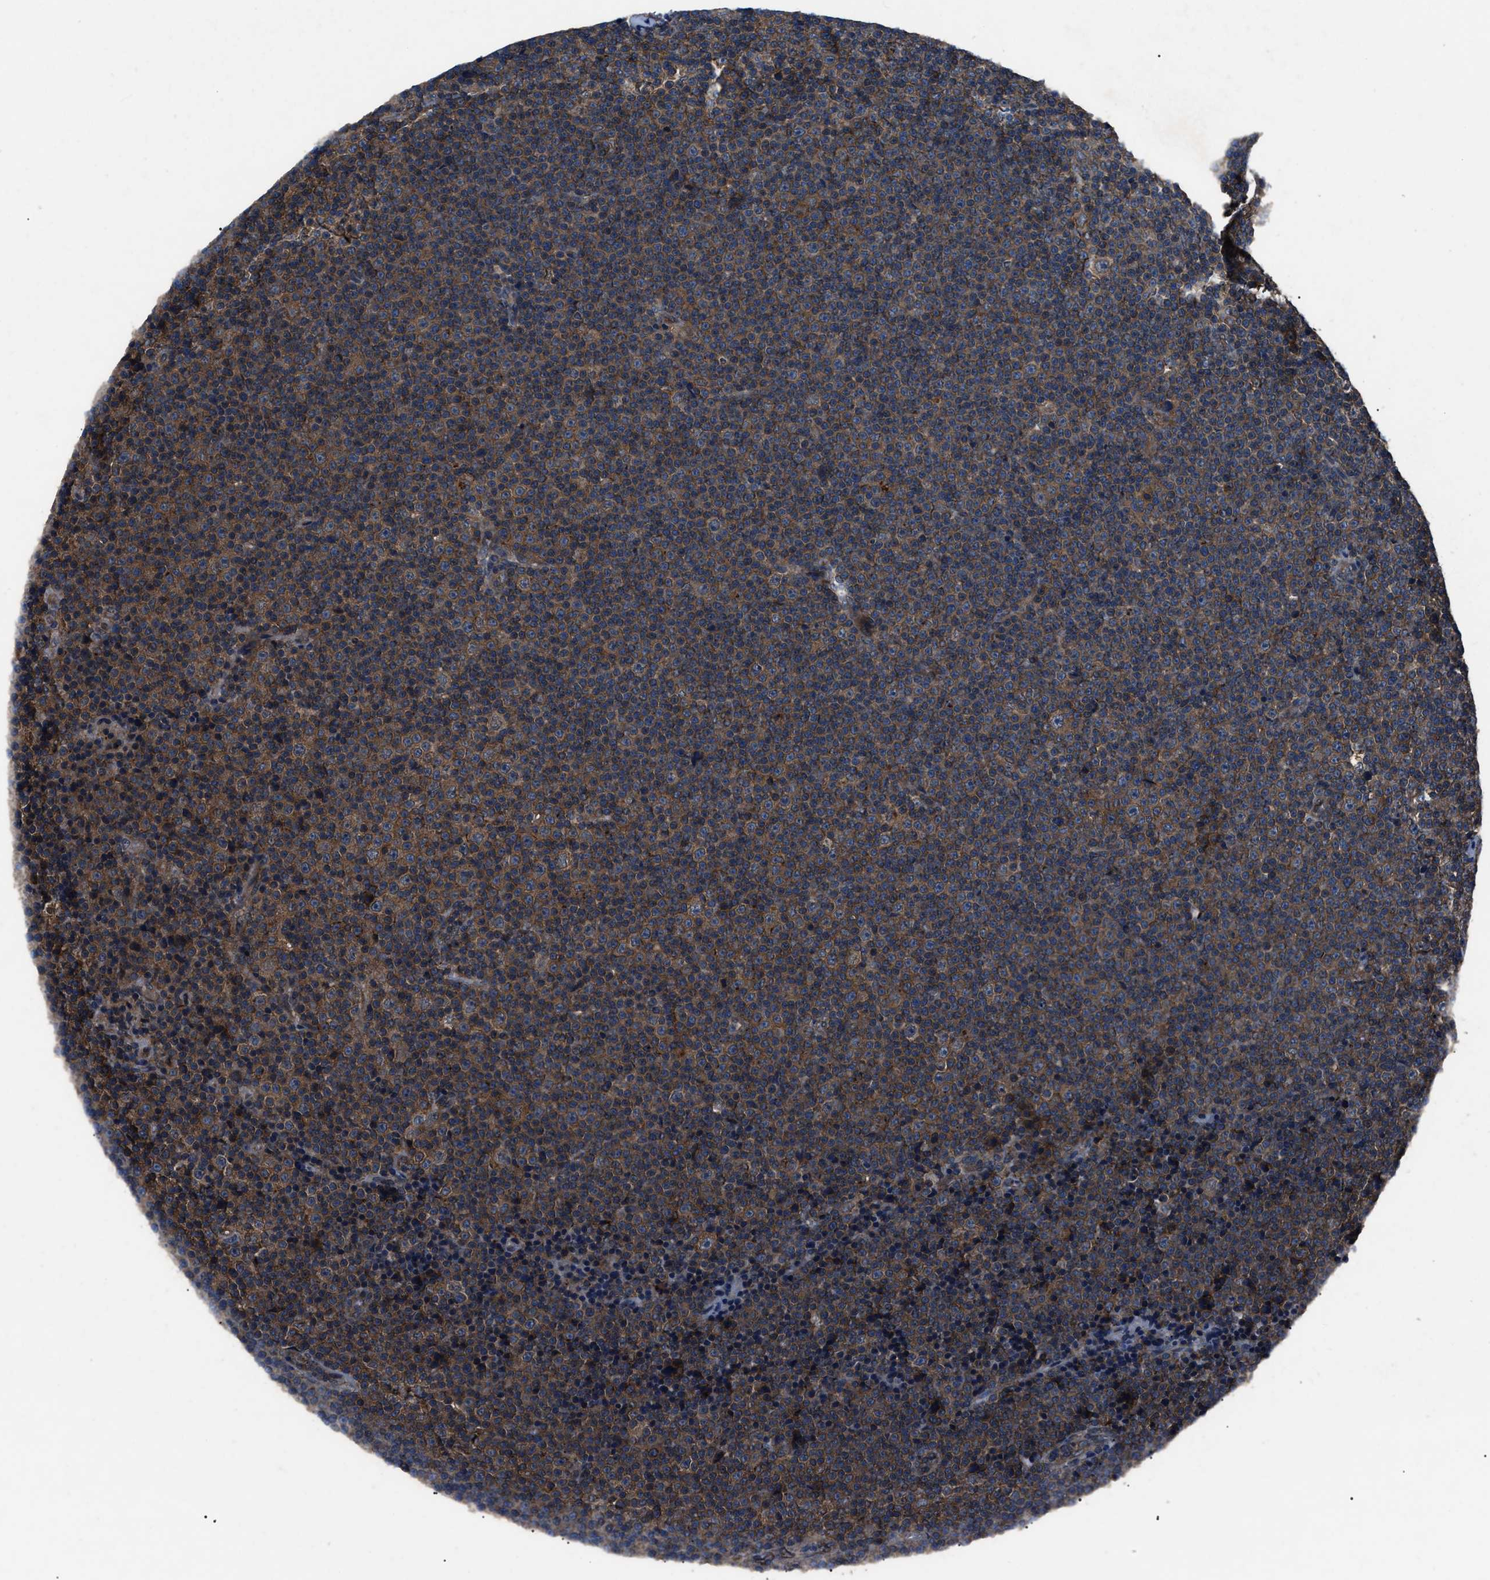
{"staining": {"intensity": "strong", "quantity": ">75%", "location": "cytoplasmic/membranous"}, "tissue": "lymphoma", "cell_type": "Tumor cells", "image_type": "cancer", "snomed": [{"axis": "morphology", "description": "Malignant lymphoma, non-Hodgkin's type, Low grade"}, {"axis": "topography", "description": "Lymph node"}], "caption": "IHC staining of lymphoma, which shows high levels of strong cytoplasmic/membranous staining in approximately >75% of tumor cells indicating strong cytoplasmic/membranous protein positivity. The staining was performed using DAB (brown) for protein detection and nuclei were counterstained in hematoxylin (blue).", "gene": "RNF216", "patient": {"sex": "female", "age": 67}}